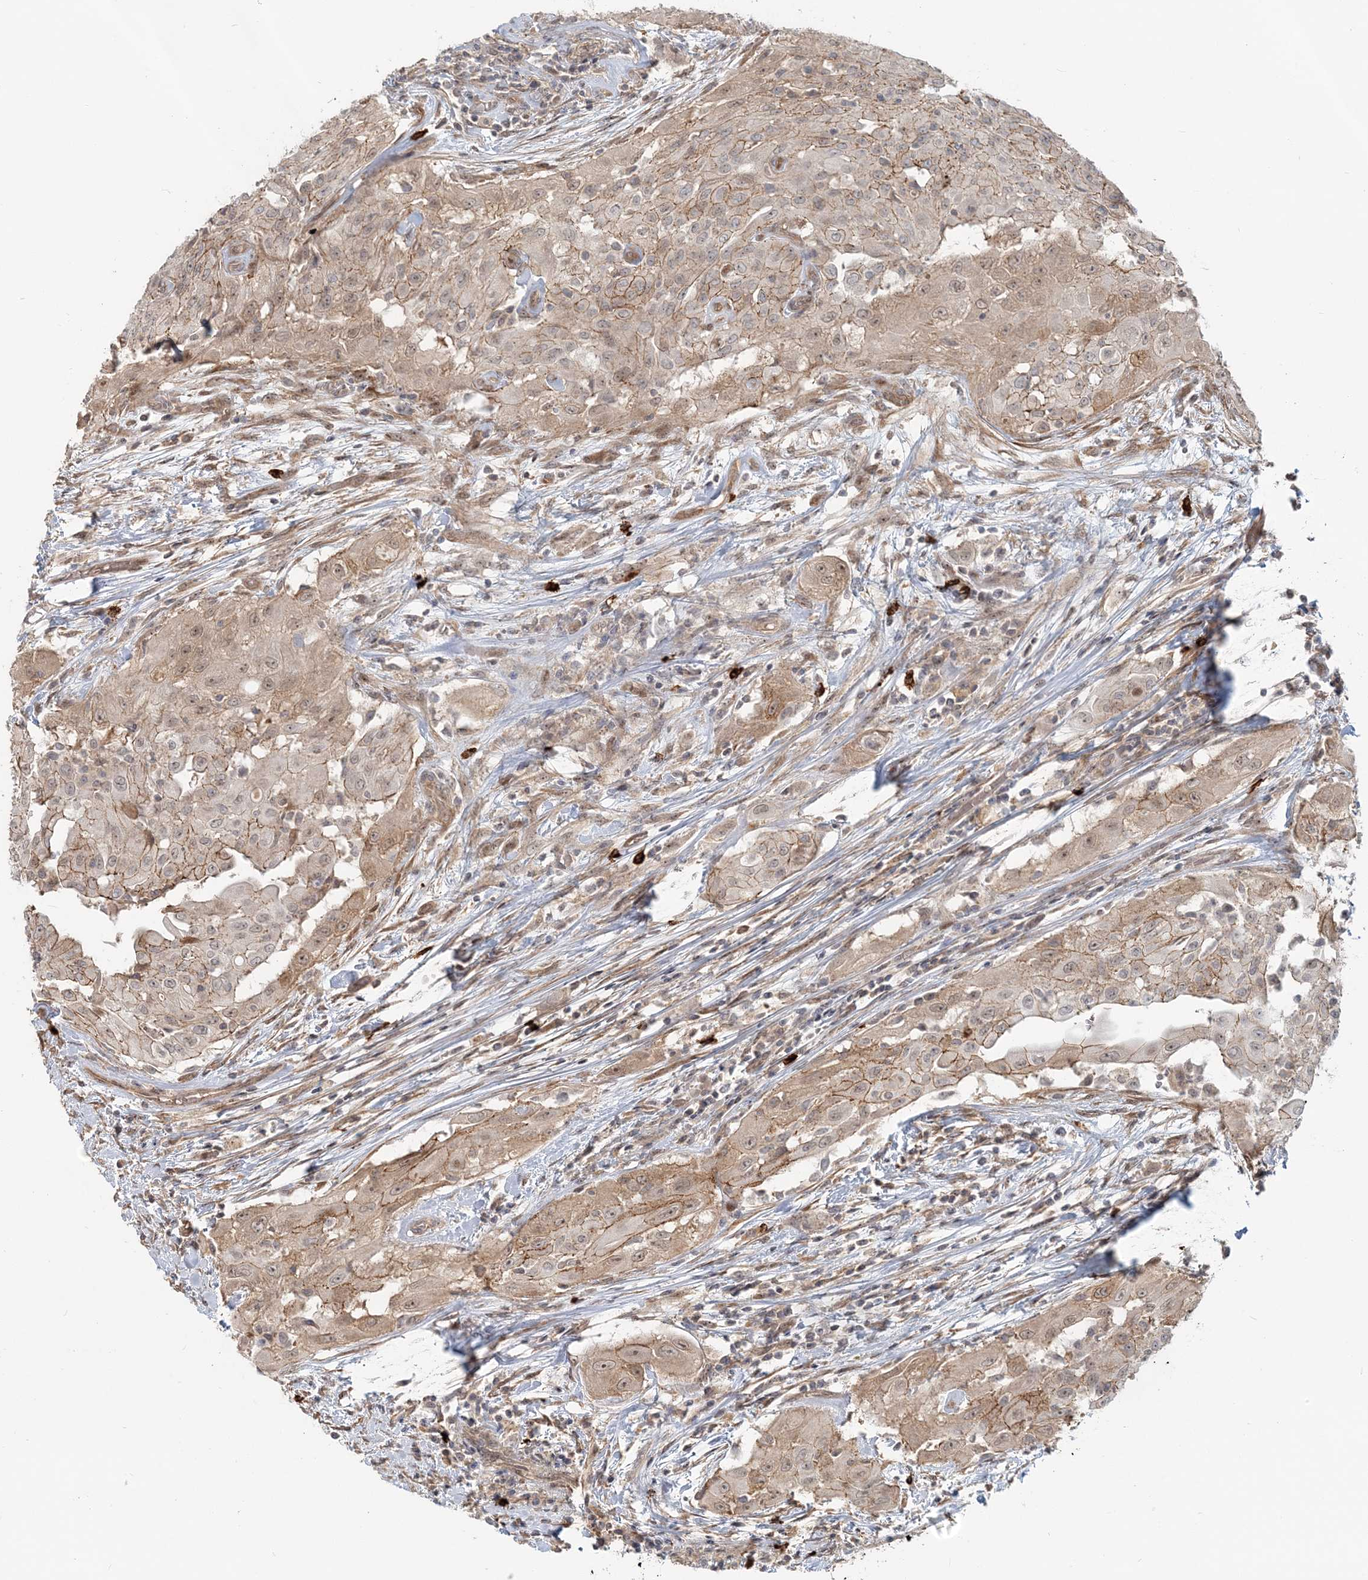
{"staining": {"intensity": "moderate", "quantity": ">75%", "location": "cytoplasmic/membranous"}, "tissue": "thyroid cancer", "cell_type": "Tumor cells", "image_type": "cancer", "snomed": [{"axis": "morphology", "description": "Papillary adenocarcinoma, NOS"}, {"axis": "topography", "description": "Thyroid gland"}], "caption": "Protein expression by immunohistochemistry (IHC) shows moderate cytoplasmic/membranous expression in about >75% of tumor cells in papillary adenocarcinoma (thyroid).", "gene": "SH3PXD2A", "patient": {"sex": "female", "age": 59}}